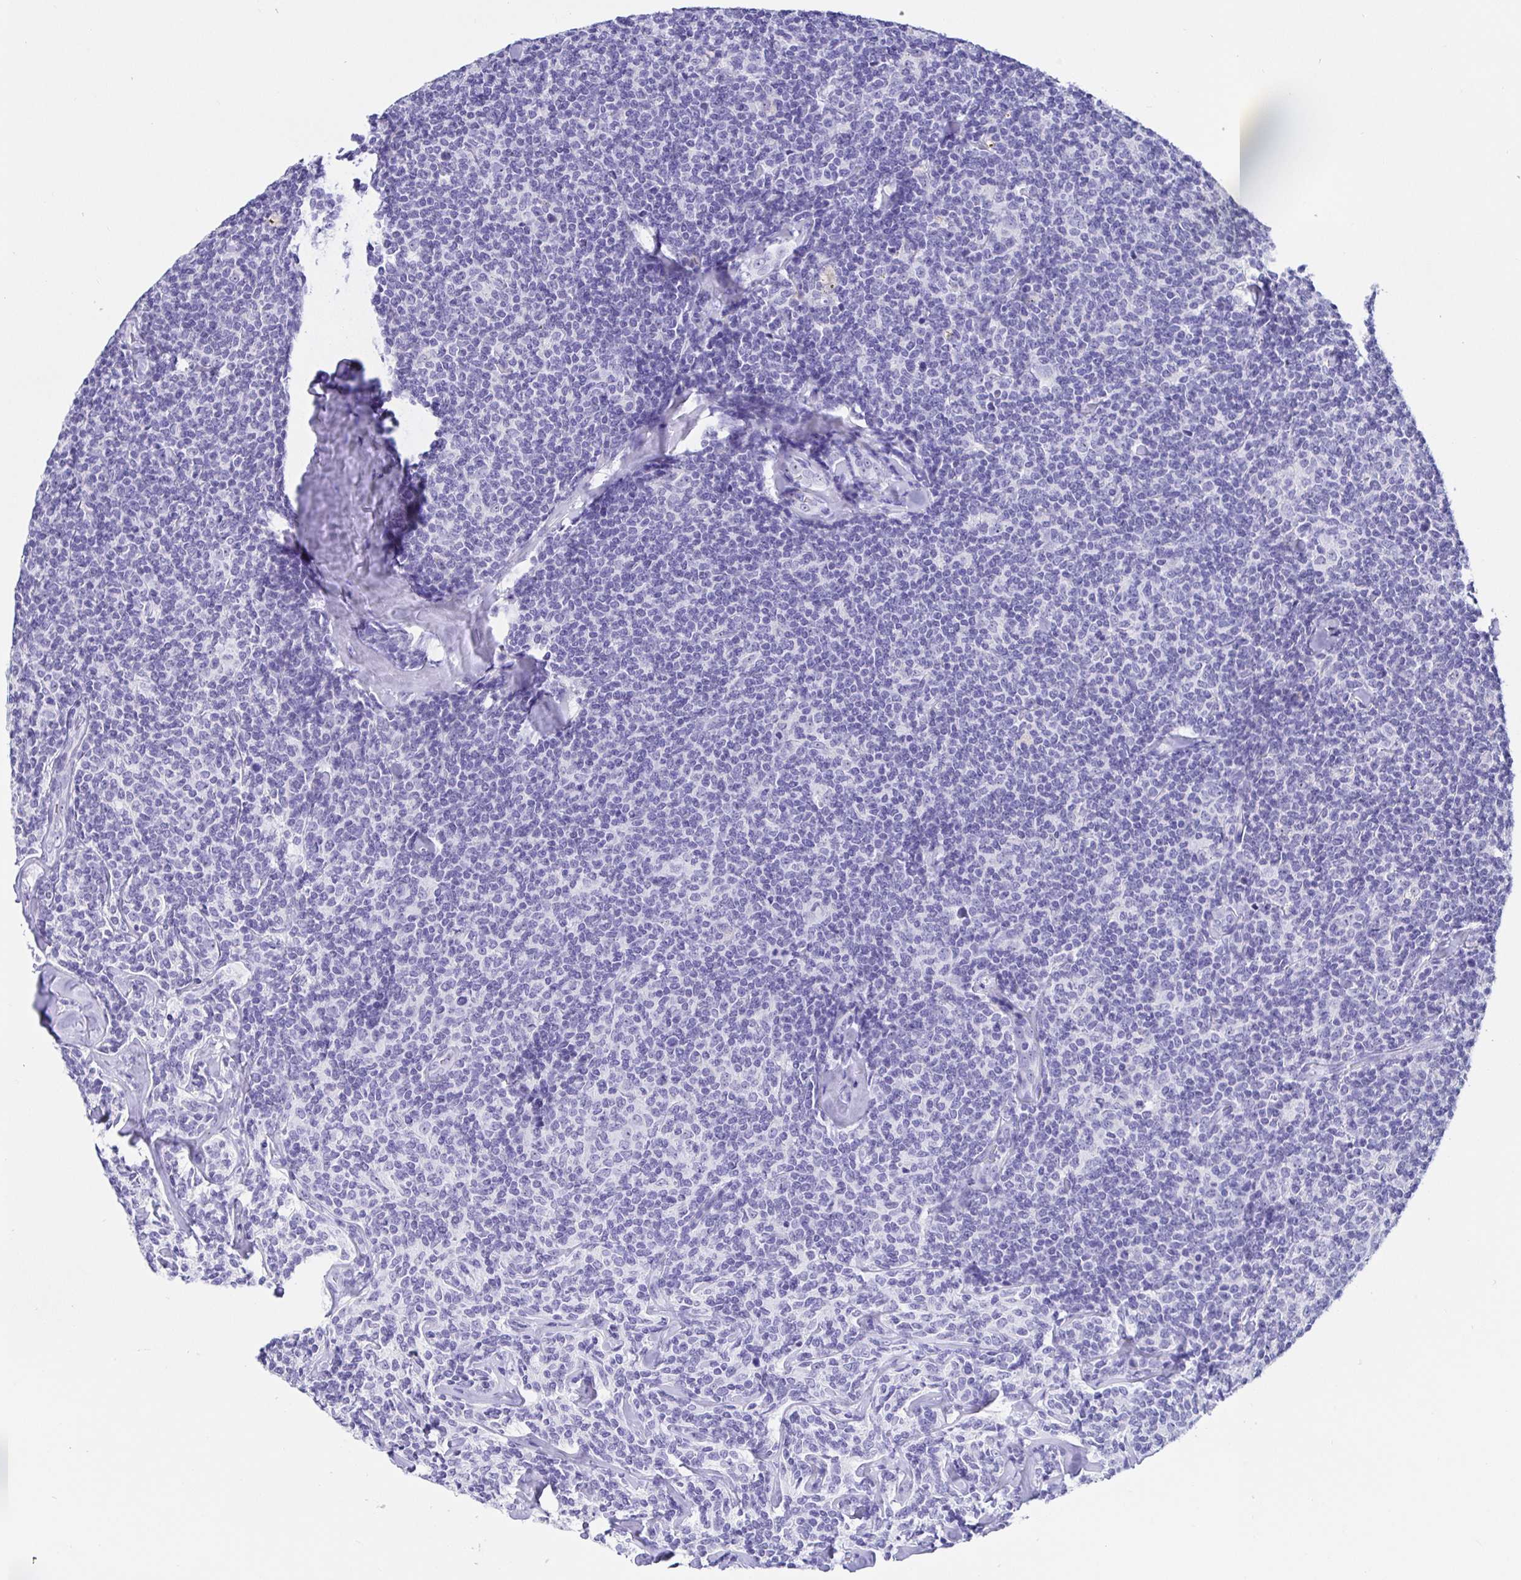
{"staining": {"intensity": "negative", "quantity": "none", "location": "none"}, "tissue": "lymphoma", "cell_type": "Tumor cells", "image_type": "cancer", "snomed": [{"axis": "morphology", "description": "Malignant lymphoma, non-Hodgkin's type, Low grade"}, {"axis": "topography", "description": "Lymph node"}], "caption": "A high-resolution photomicrograph shows IHC staining of malignant lymphoma, non-Hodgkin's type (low-grade), which demonstrates no significant positivity in tumor cells.", "gene": "PRAMEF19", "patient": {"sex": "female", "age": 56}}